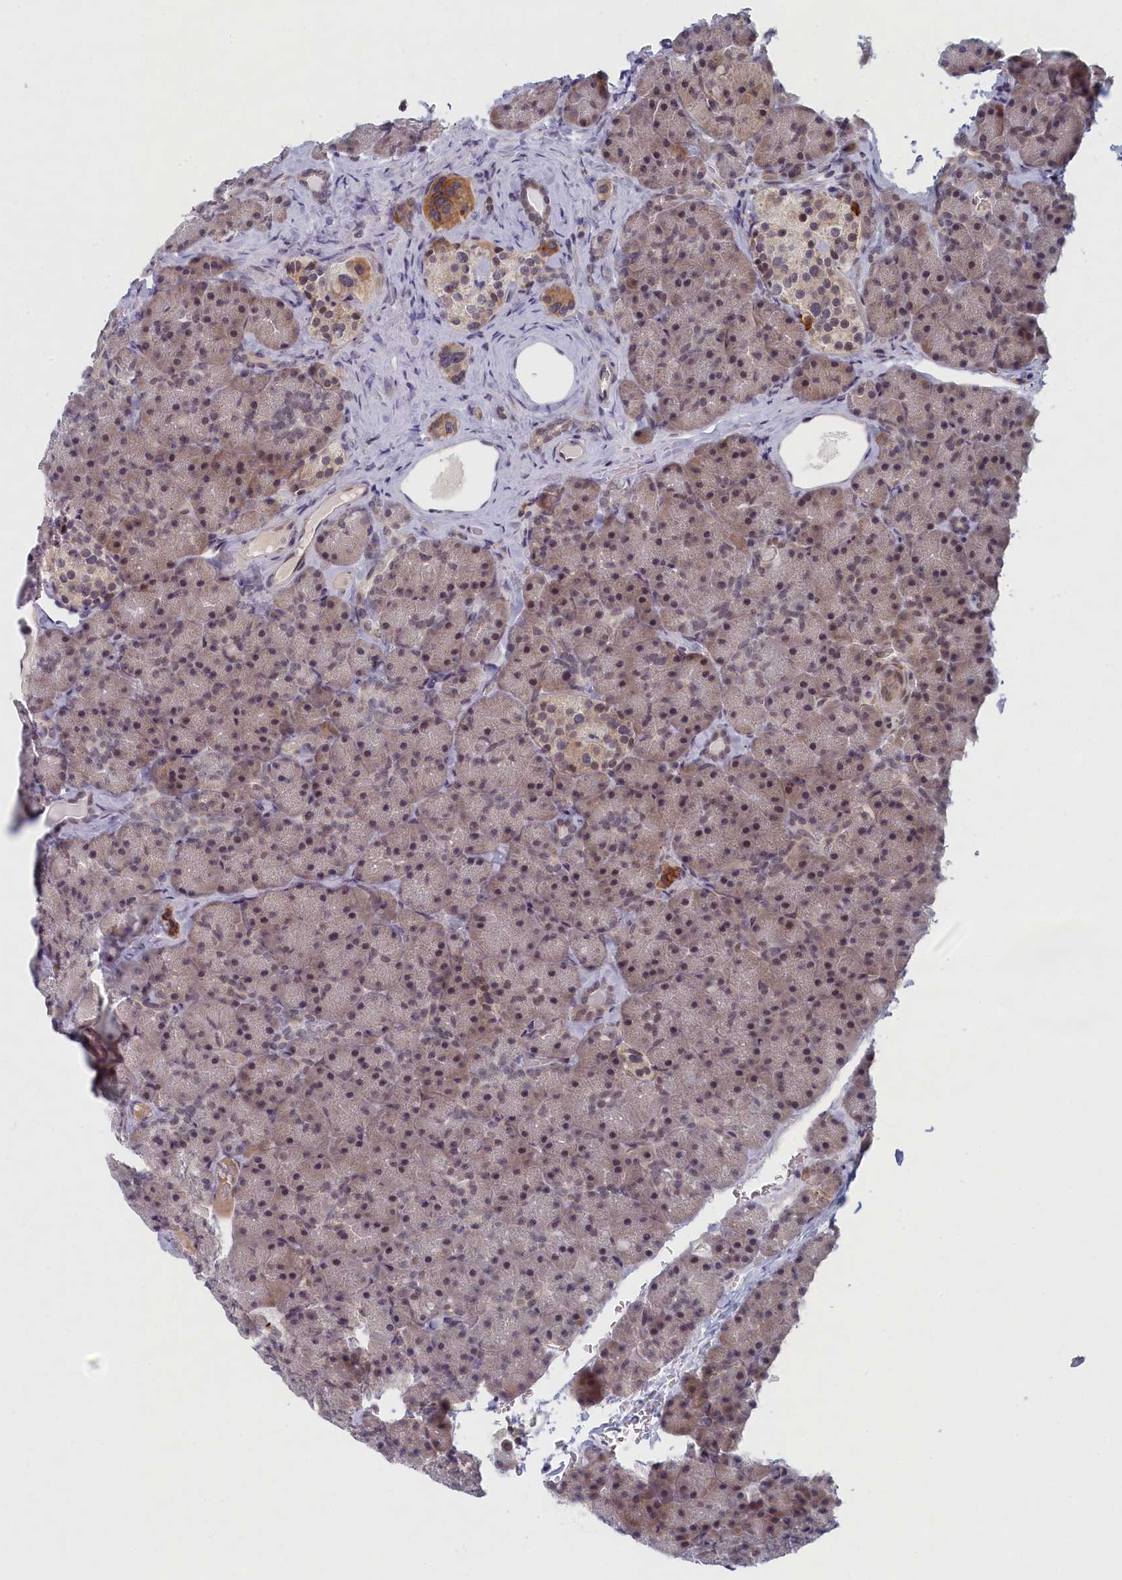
{"staining": {"intensity": "weak", "quantity": ">75%", "location": "nuclear"}, "tissue": "pancreas", "cell_type": "Exocrine glandular cells", "image_type": "normal", "snomed": [{"axis": "morphology", "description": "Normal tissue, NOS"}, {"axis": "topography", "description": "Pancreas"}], "caption": "Immunohistochemistry (DAB) staining of normal pancreas reveals weak nuclear protein staining in about >75% of exocrine glandular cells. (IHC, brightfield microscopy, high magnification).", "gene": "DNAJC17", "patient": {"sex": "male", "age": 36}}